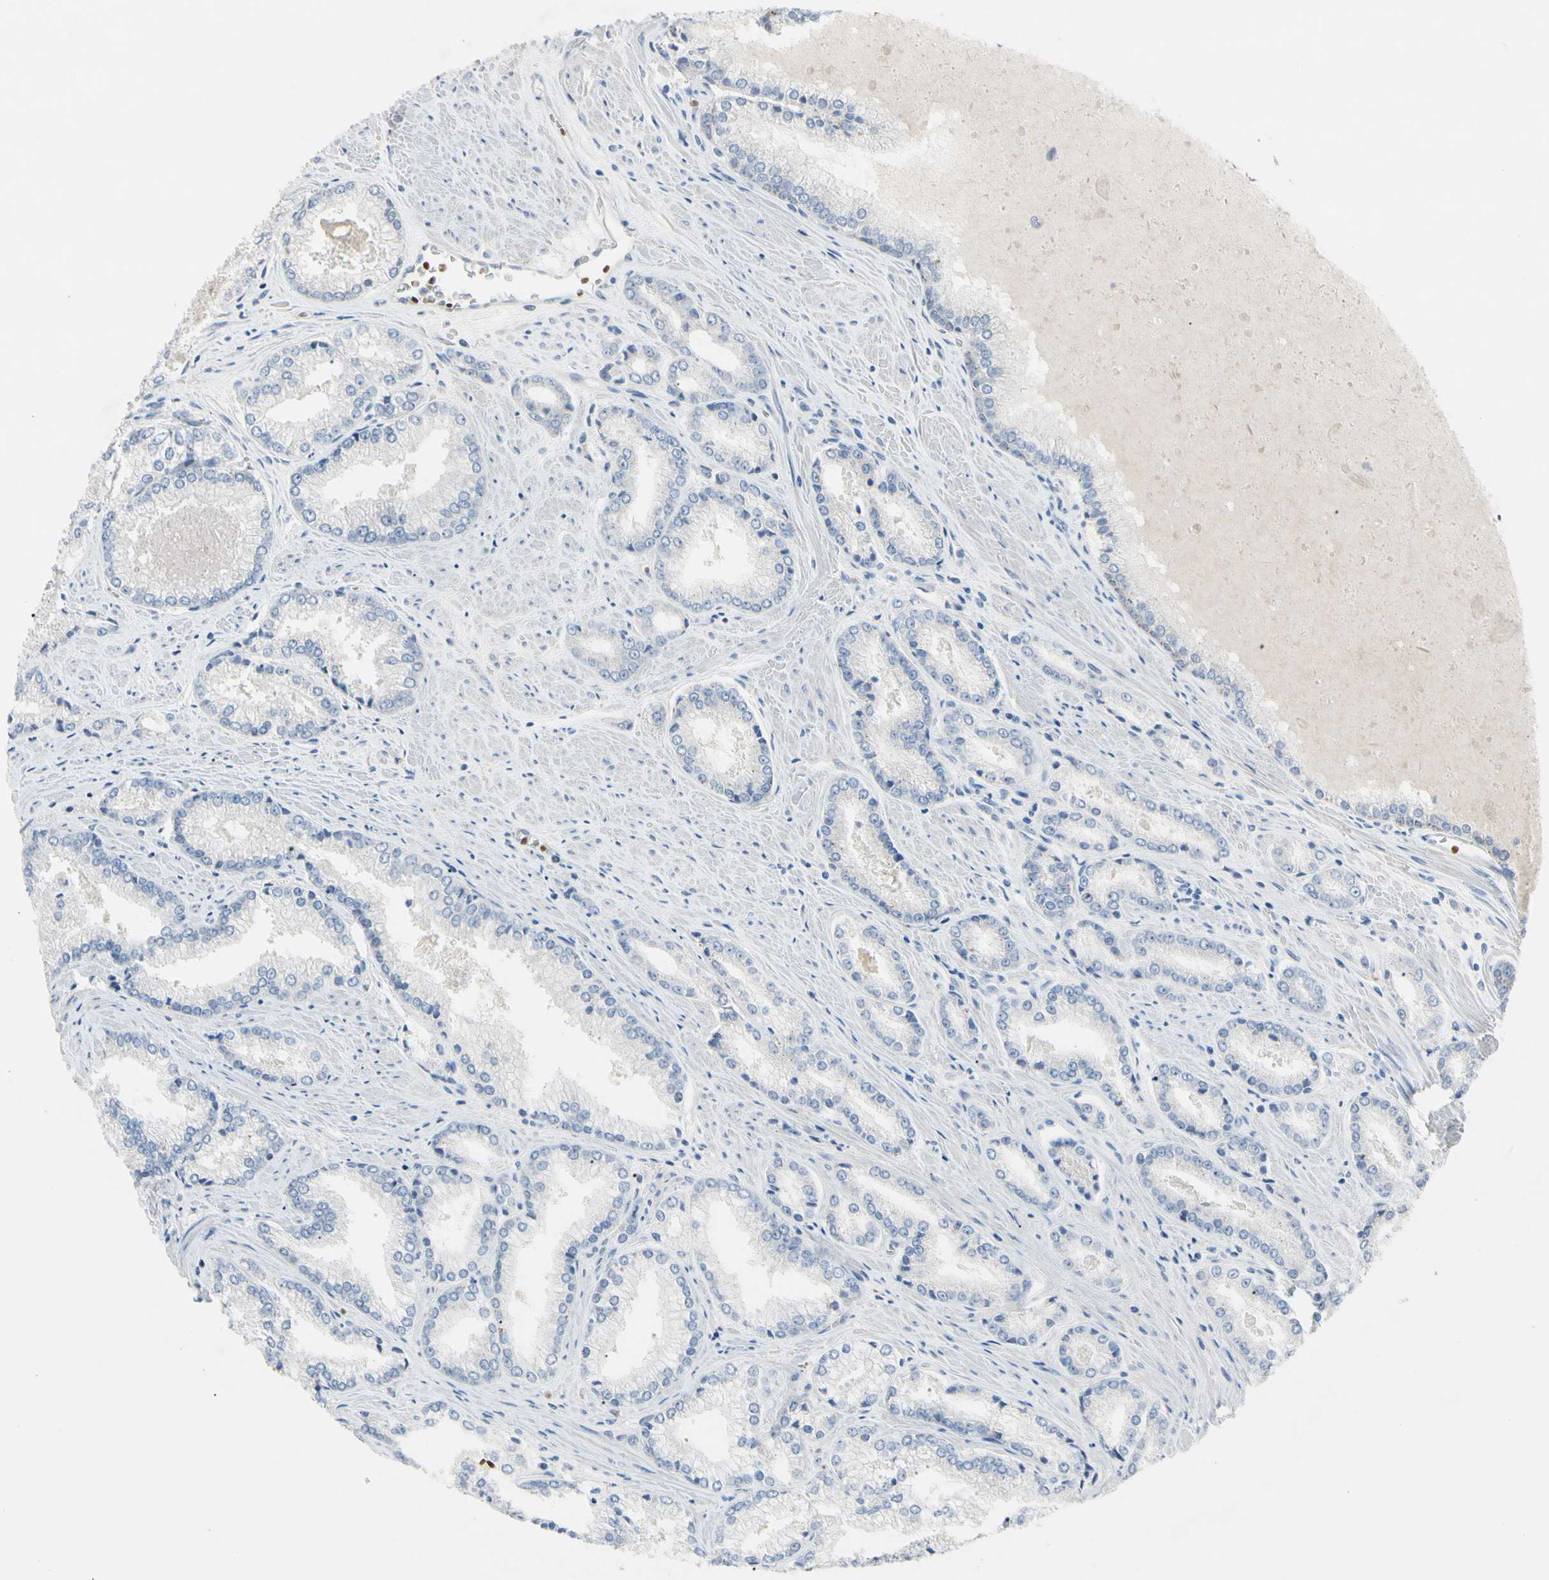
{"staining": {"intensity": "negative", "quantity": "none", "location": "none"}, "tissue": "prostate cancer", "cell_type": "Tumor cells", "image_type": "cancer", "snomed": [{"axis": "morphology", "description": "Adenocarcinoma, Low grade"}, {"axis": "topography", "description": "Prostate"}], "caption": "Low-grade adenocarcinoma (prostate) was stained to show a protein in brown. There is no significant expression in tumor cells.", "gene": "RETSAT", "patient": {"sex": "male", "age": 64}}